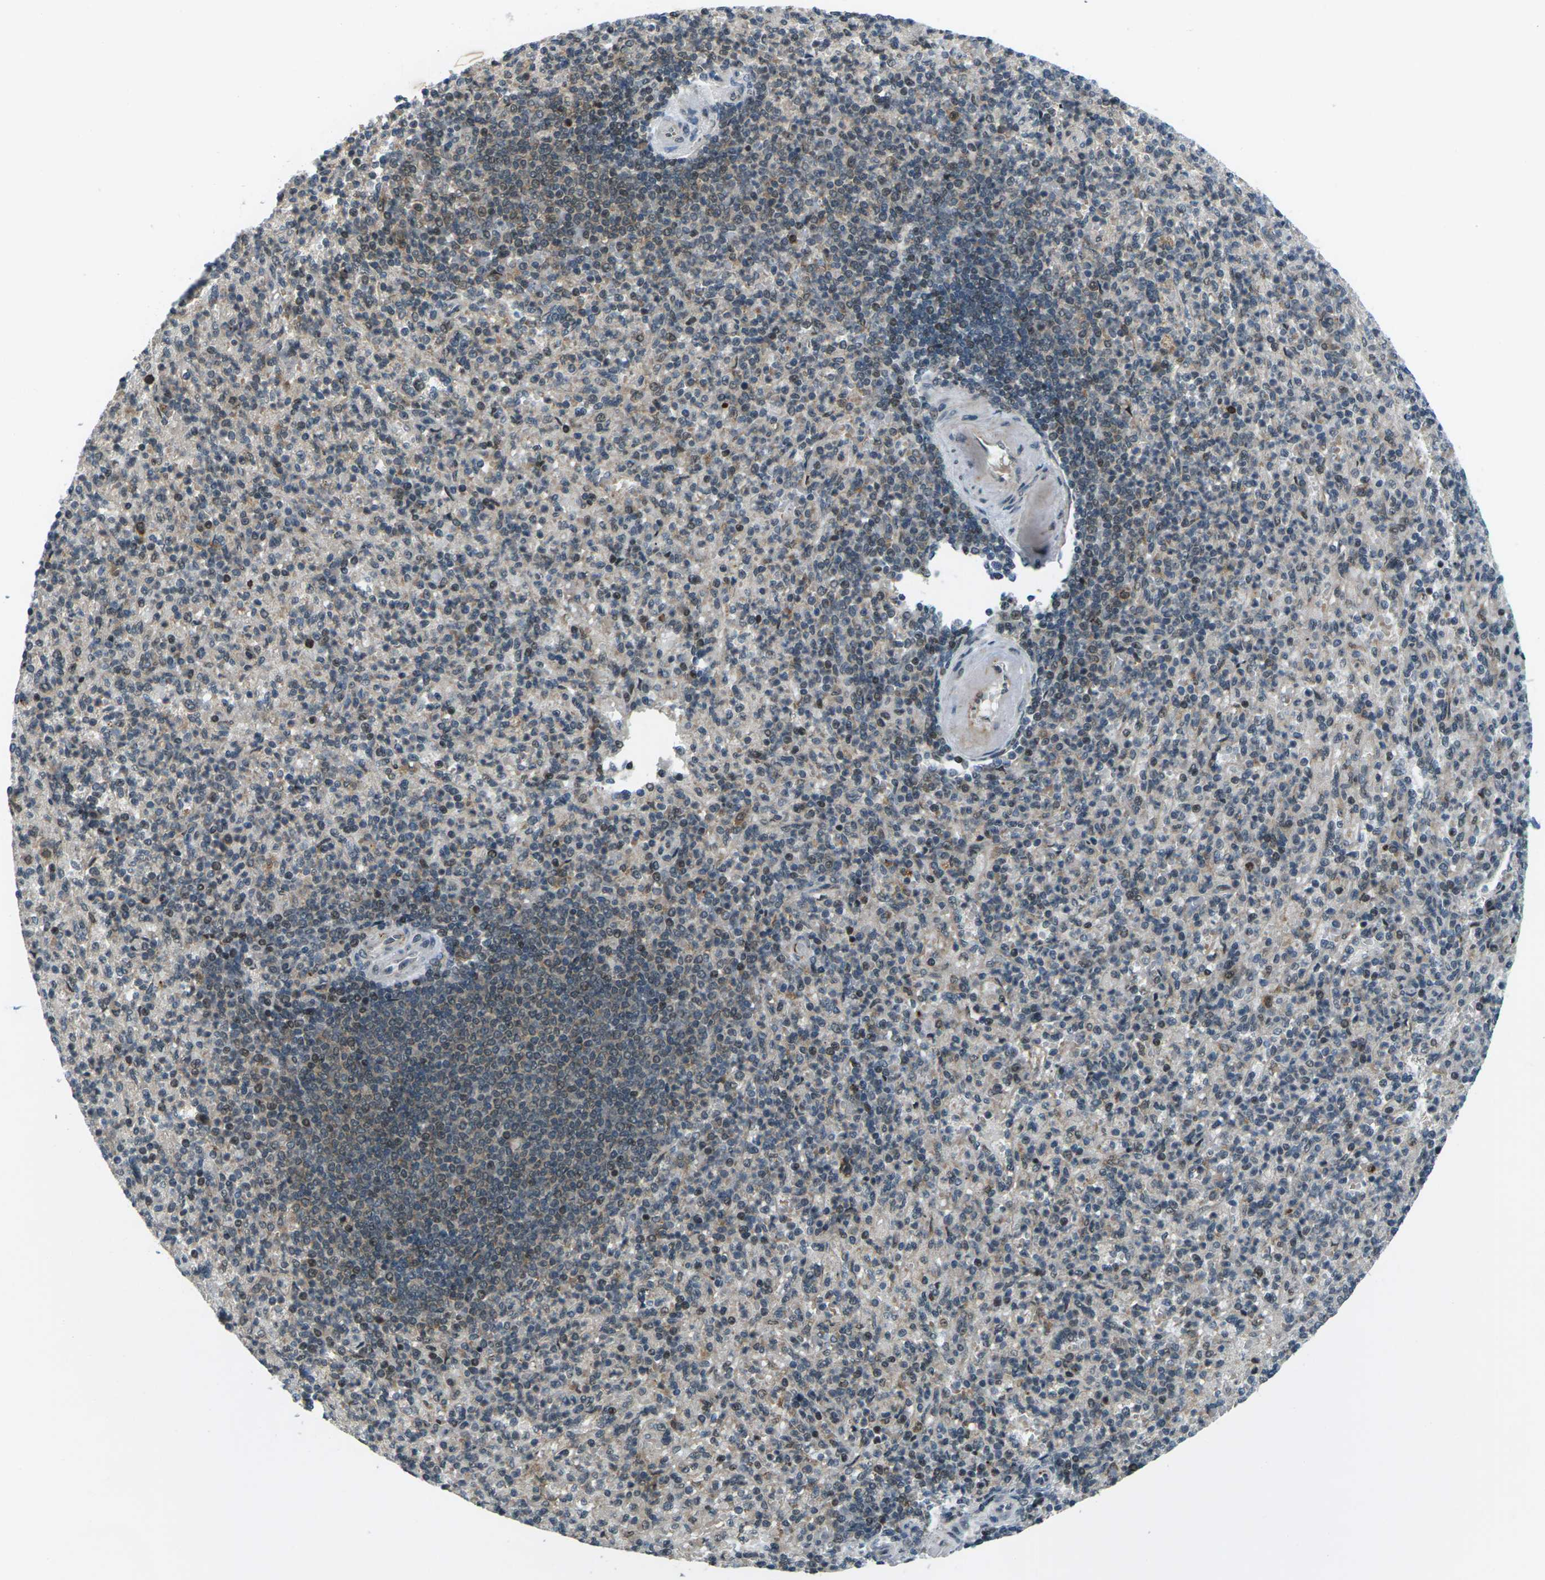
{"staining": {"intensity": "moderate", "quantity": "25%-75%", "location": "nuclear"}, "tissue": "spleen", "cell_type": "Cells in red pulp", "image_type": "normal", "snomed": [{"axis": "morphology", "description": "Normal tissue, NOS"}, {"axis": "topography", "description": "Spleen"}], "caption": "Brown immunohistochemical staining in normal human spleen shows moderate nuclear positivity in about 25%-75% of cells in red pulp. The staining was performed using DAB (3,3'-diaminobenzidine) to visualize the protein expression in brown, while the nuclei were stained in blue with hematoxylin (Magnification: 20x).", "gene": "UBE2S", "patient": {"sex": "female", "age": 74}}